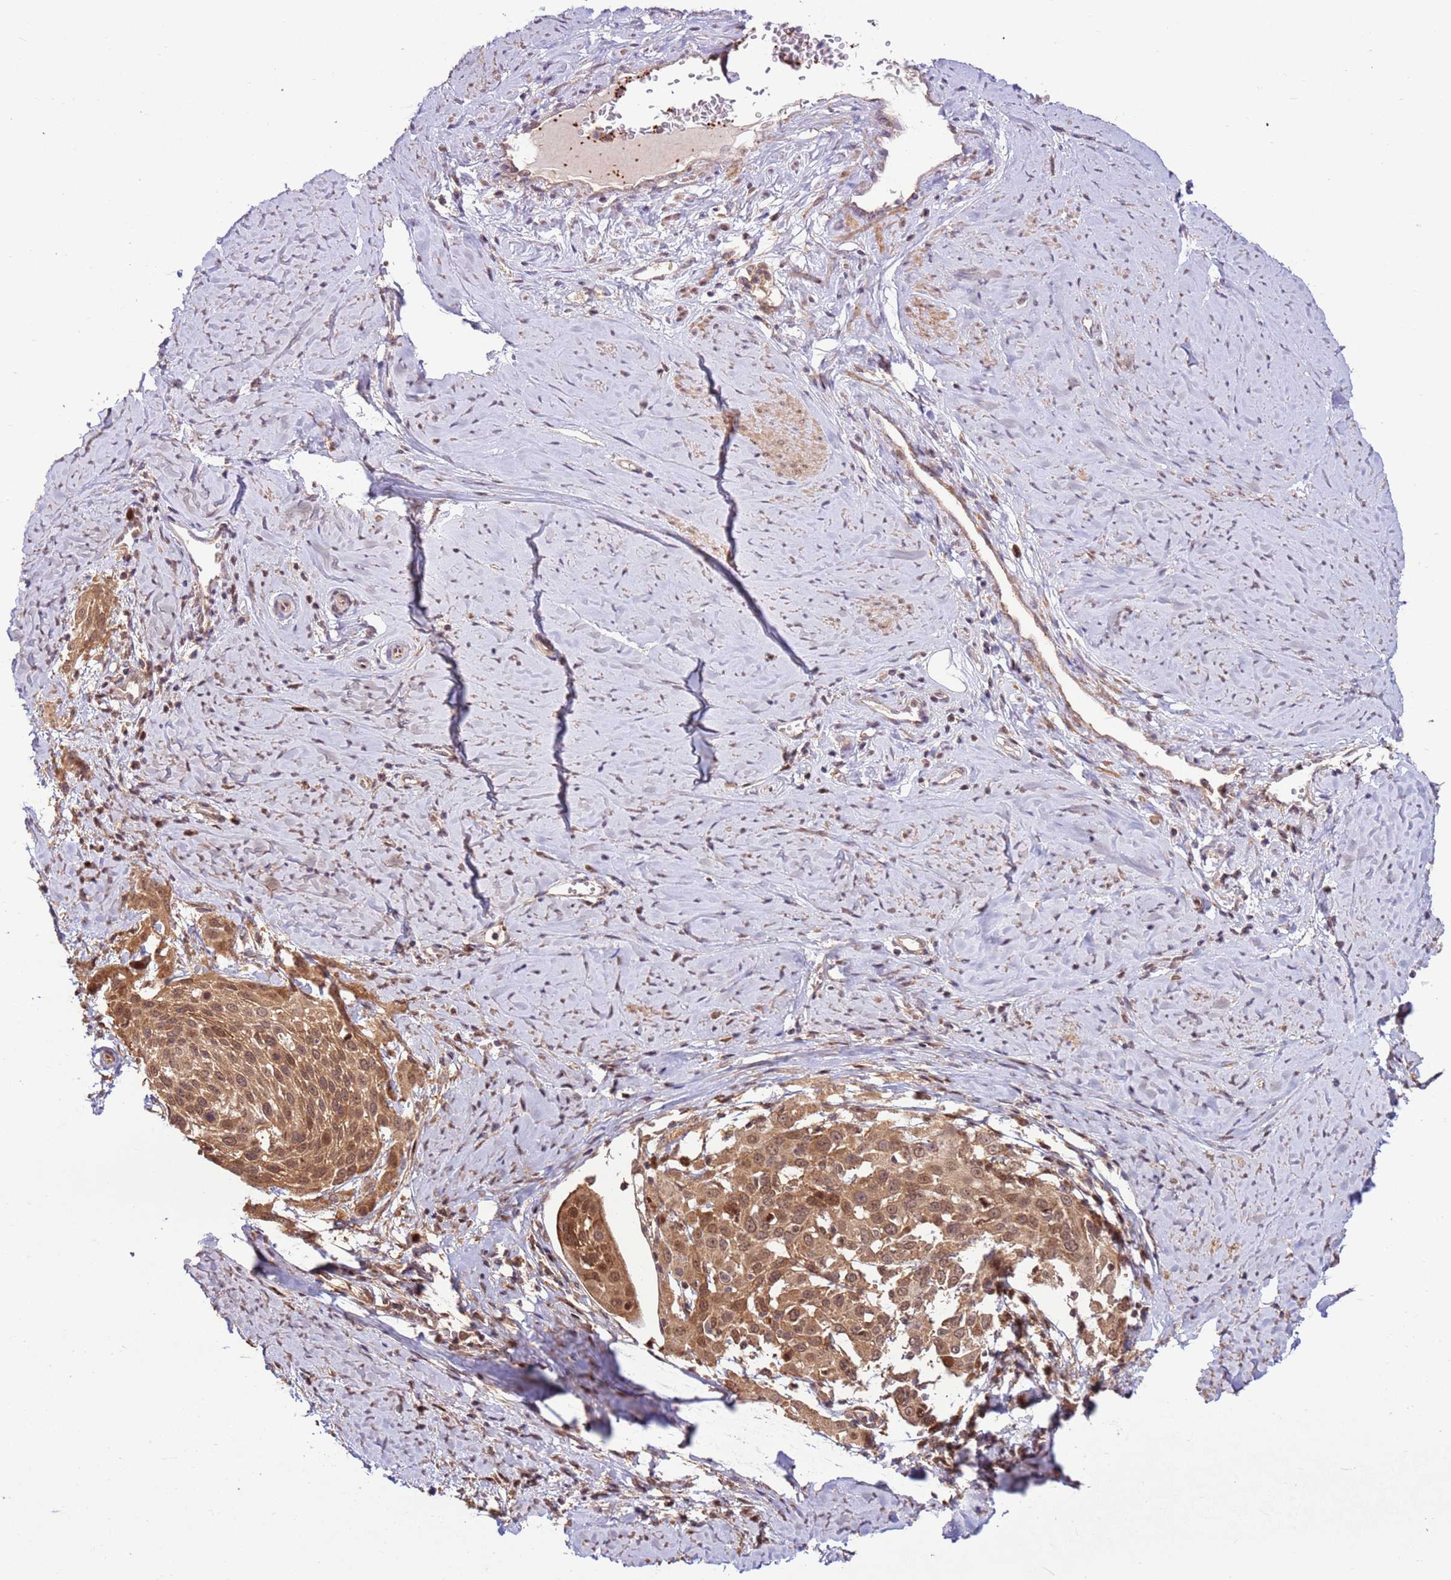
{"staining": {"intensity": "moderate", "quantity": ">75%", "location": "cytoplasmic/membranous,nuclear"}, "tissue": "cervical cancer", "cell_type": "Tumor cells", "image_type": "cancer", "snomed": [{"axis": "morphology", "description": "Squamous cell carcinoma, NOS"}, {"axis": "topography", "description": "Cervix"}], "caption": "The image exhibits staining of cervical cancer (squamous cell carcinoma), revealing moderate cytoplasmic/membranous and nuclear protein positivity (brown color) within tumor cells. (brown staining indicates protein expression, while blue staining denotes nuclei).", "gene": "CCDC112", "patient": {"sex": "female", "age": 44}}